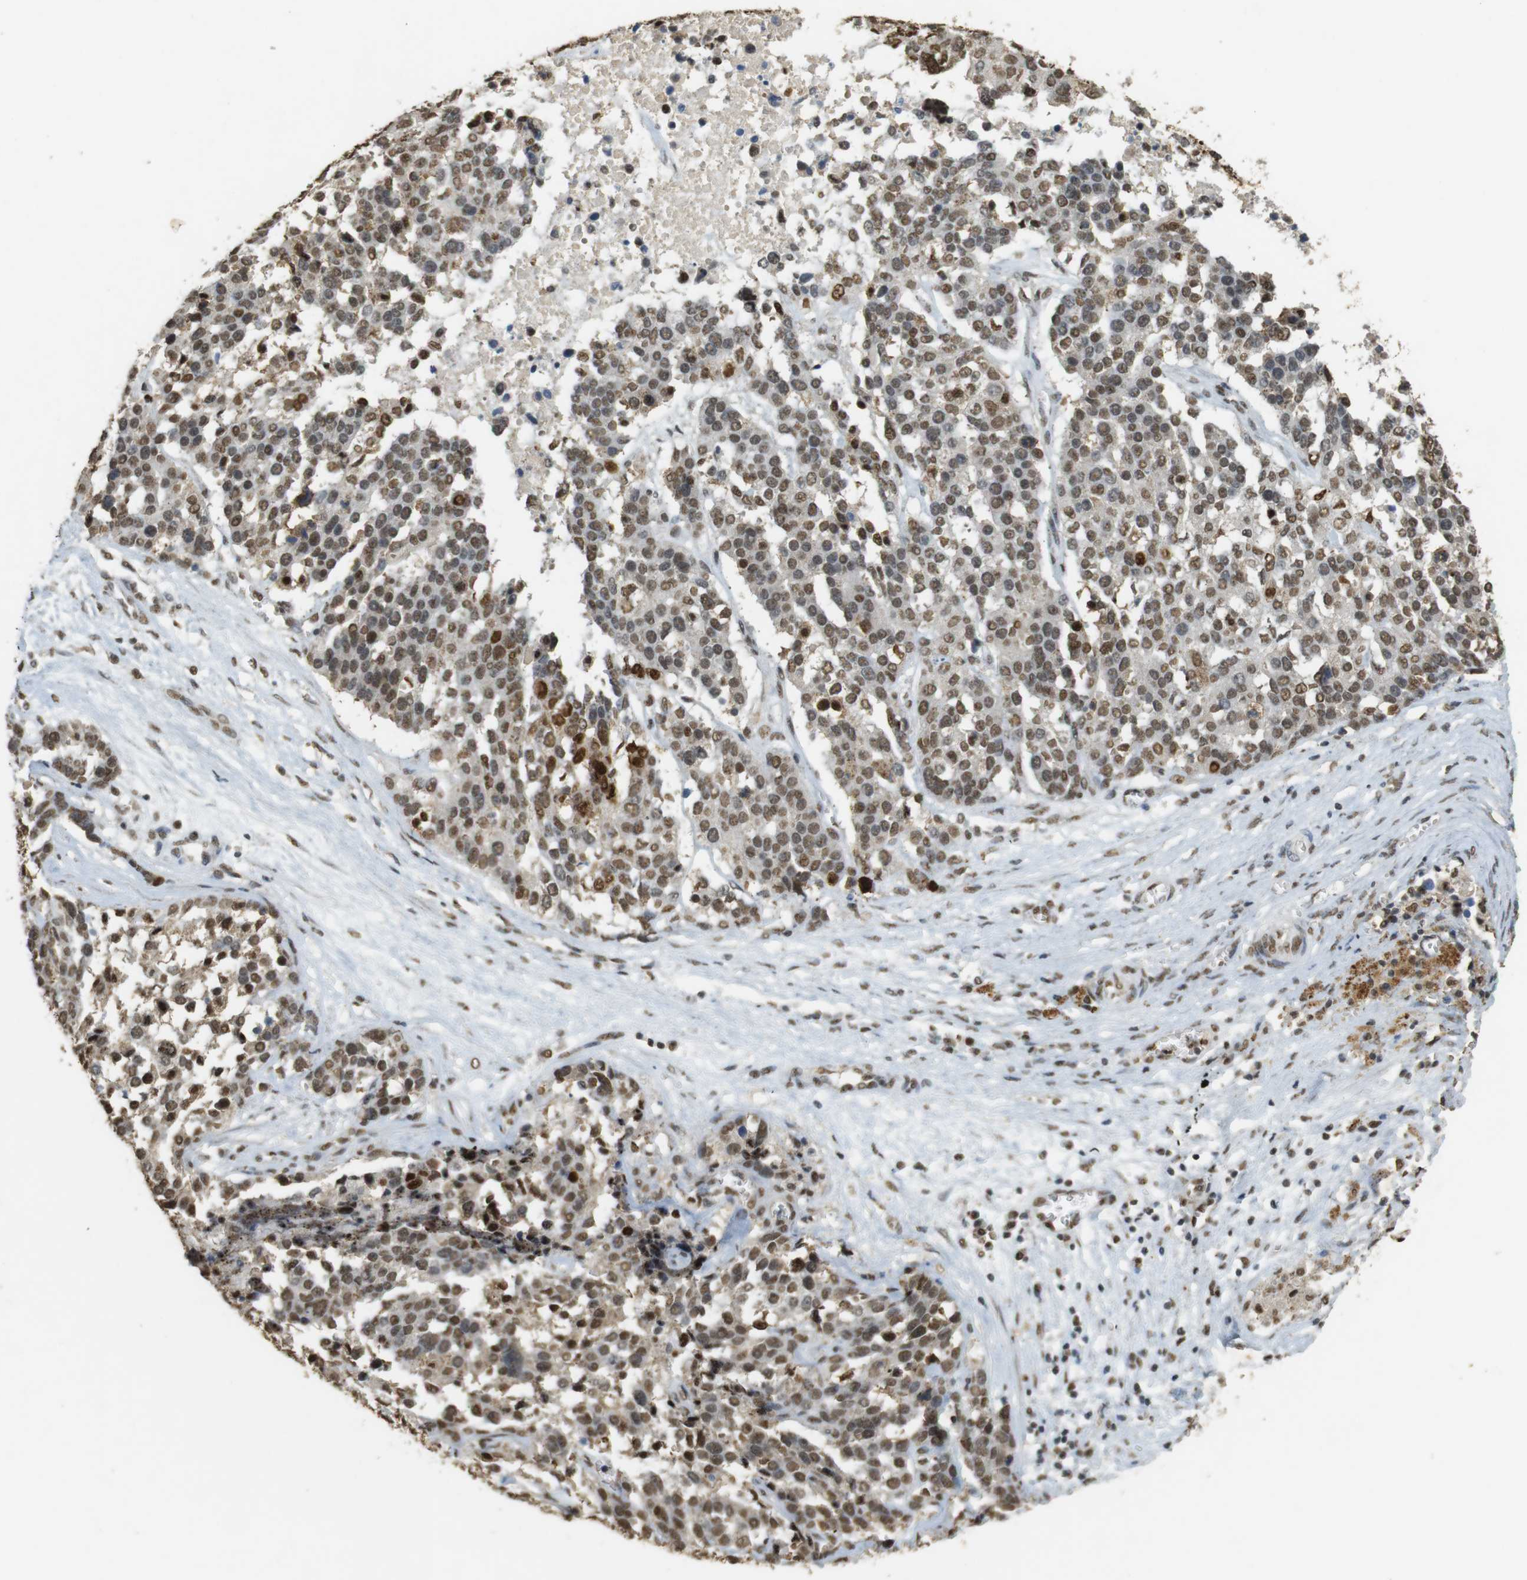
{"staining": {"intensity": "moderate", "quantity": ">75%", "location": "cytoplasmic/membranous,nuclear"}, "tissue": "ovarian cancer", "cell_type": "Tumor cells", "image_type": "cancer", "snomed": [{"axis": "morphology", "description": "Cystadenocarcinoma, serous, NOS"}, {"axis": "topography", "description": "Ovary"}], "caption": "IHC of human ovarian cancer demonstrates medium levels of moderate cytoplasmic/membranous and nuclear staining in about >75% of tumor cells. (brown staining indicates protein expression, while blue staining denotes nuclei).", "gene": "GATA4", "patient": {"sex": "female", "age": 44}}